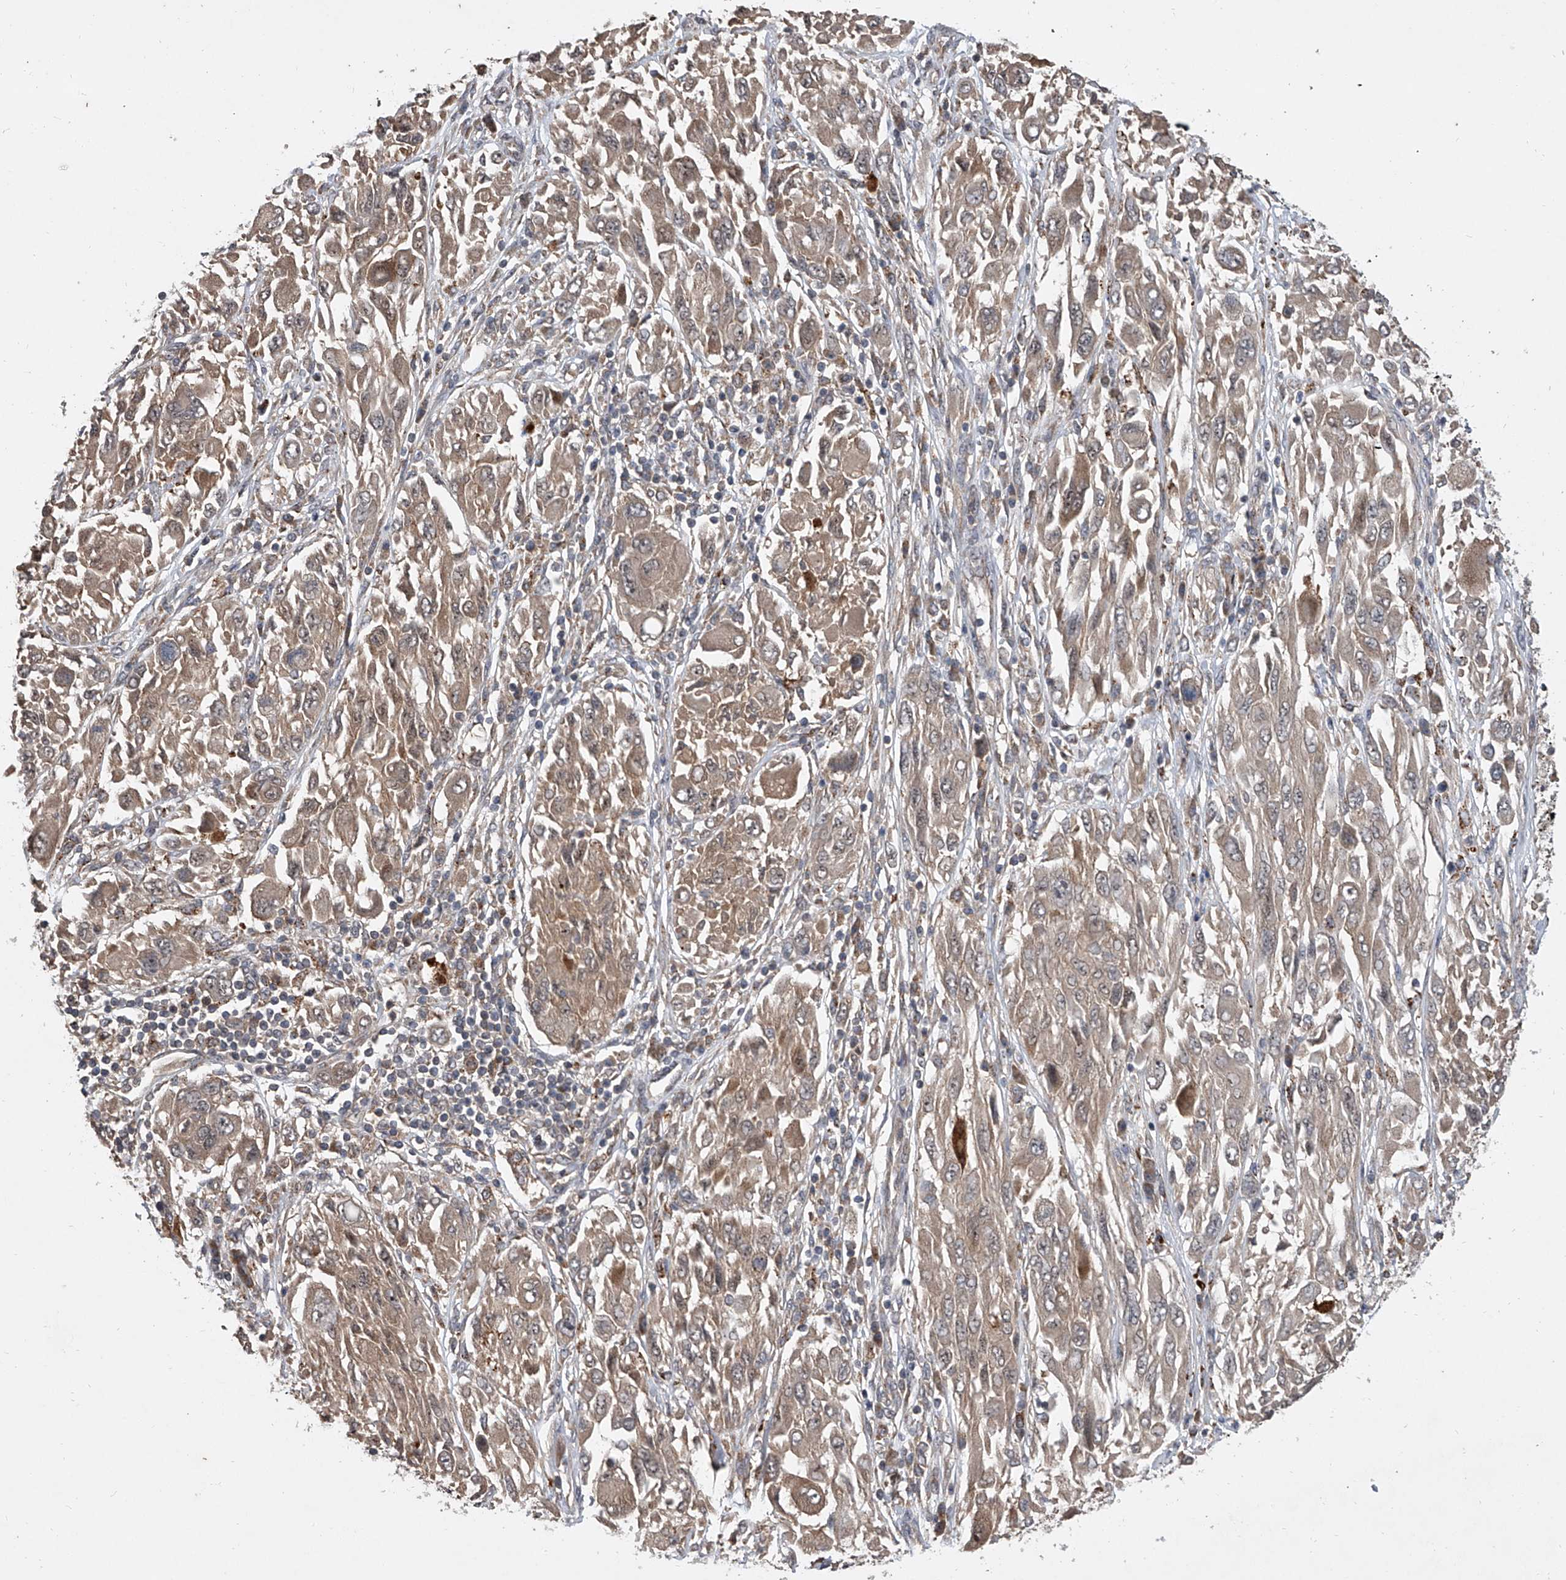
{"staining": {"intensity": "weak", "quantity": ">75%", "location": "cytoplasmic/membranous"}, "tissue": "melanoma", "cell_type": "Tumor cells", "image_type": "cancer", "snomed": [{"axis": "morphology", "description": "Malignant melanoma, NOS"}, {"axis": "topography", "description": "Skin"}], "caption": "Immunohistochemistry of malignant melanoma exhibits low levels of weak cytoplasmic/membranous positivity in approximately >75% of tumor cells.", "gene": "GEMIN8", "patient": {"sex": "female", "age": 91}}